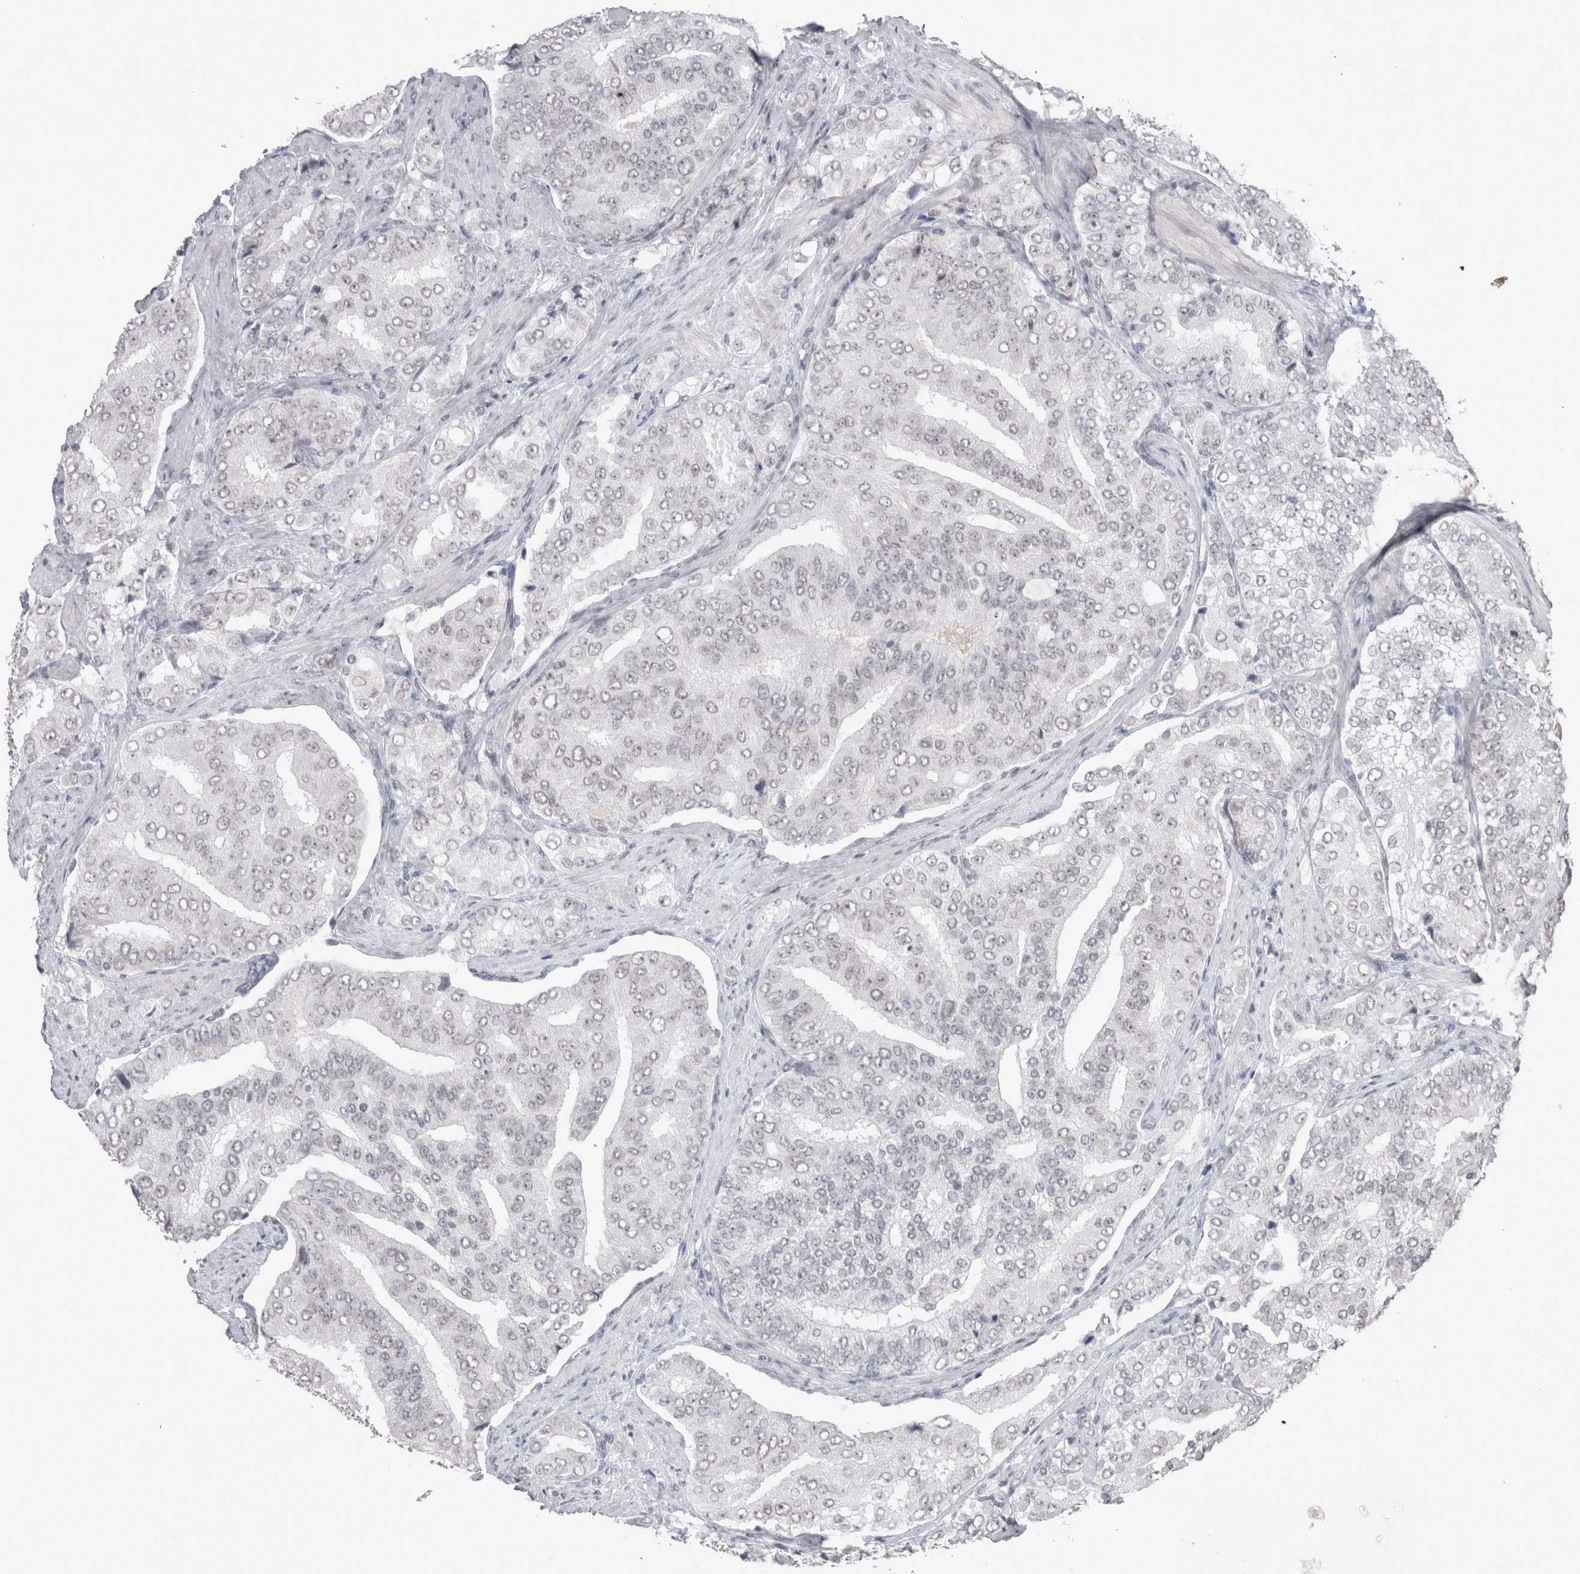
{"staining": {"intensity": "weak", "quantity": "<25%", "location": "nuclear"}, "tissue": "prostate cancer", "cell_type": "Tumor cells", "image_type": "cancer", "snomed": [{"axis": "morphology", "description": "Adenocarcinoma, High grade"}, {"axis": "topography", "description": "Prostate"}], "caption": "Immunohistochemical staining of human adenocarcinoma (high-grade) (prostate) reveals no significant positivity in tumor cells.", "gene": "DDX4", "patient": {"sex": "male", "age": 58}}